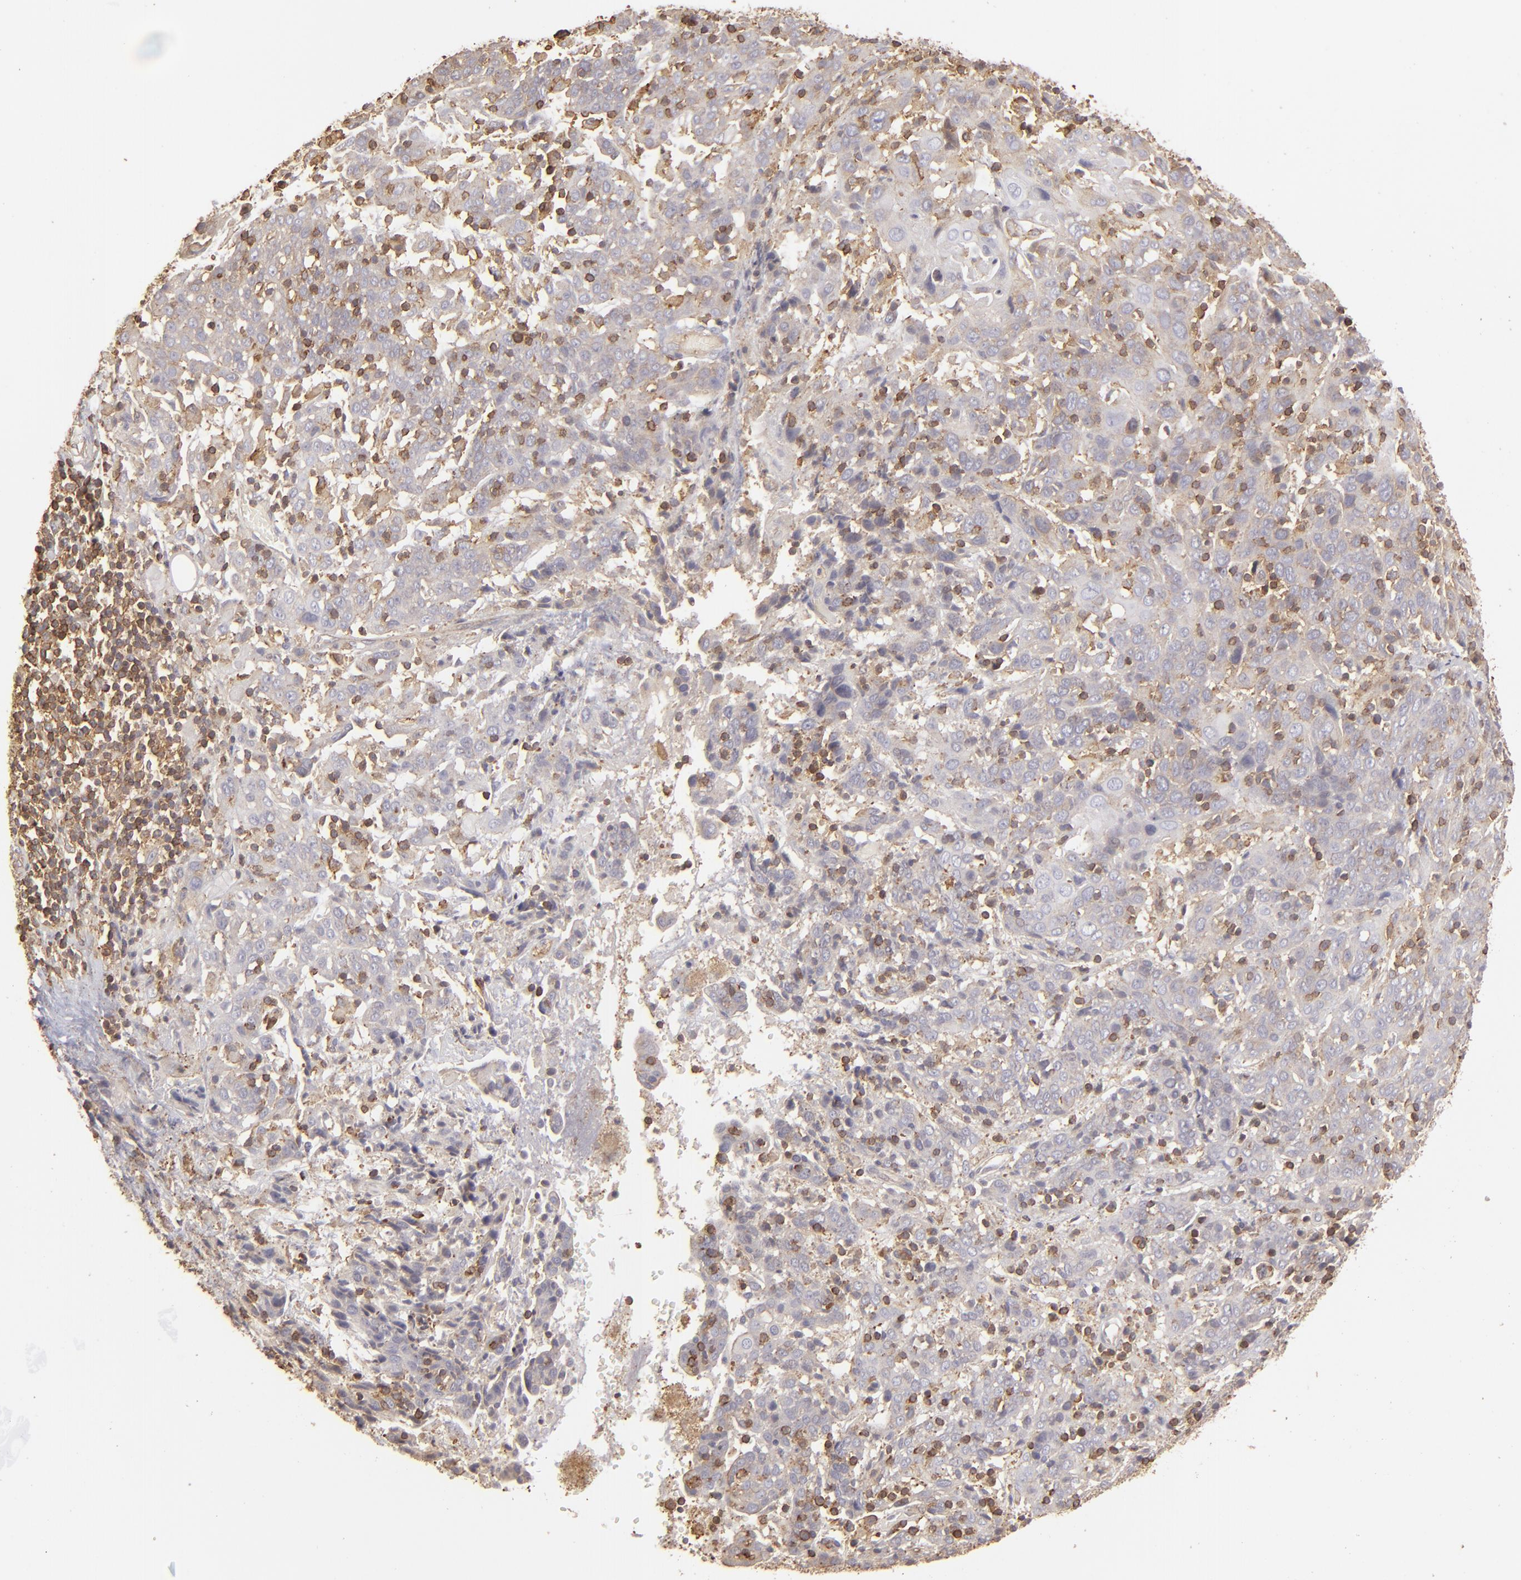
{"staining": {"intensity": "weak", "quantity": ">75%", "location": "cytoplasmic/membranous"}, "tissue": "cervical cancer", "cell_type": "Tumor cells", "image_type": "cancer", "snomed": [{"axis": "morphology", "description": "Normal tissue, NOS"}, {"axis": "morphology", "description": "Squamous cell carcinoma, NOS"}, {"axis": "topography", "description": "Cervix"}], "caption": "A brown stain labels weak cytoplasmic/membranous staining of a protein in cervical cancer (squamous cell carcinoma) tumor cells.", "gene": "ACTB", "patient": {"sex": "female", "age": 67}}